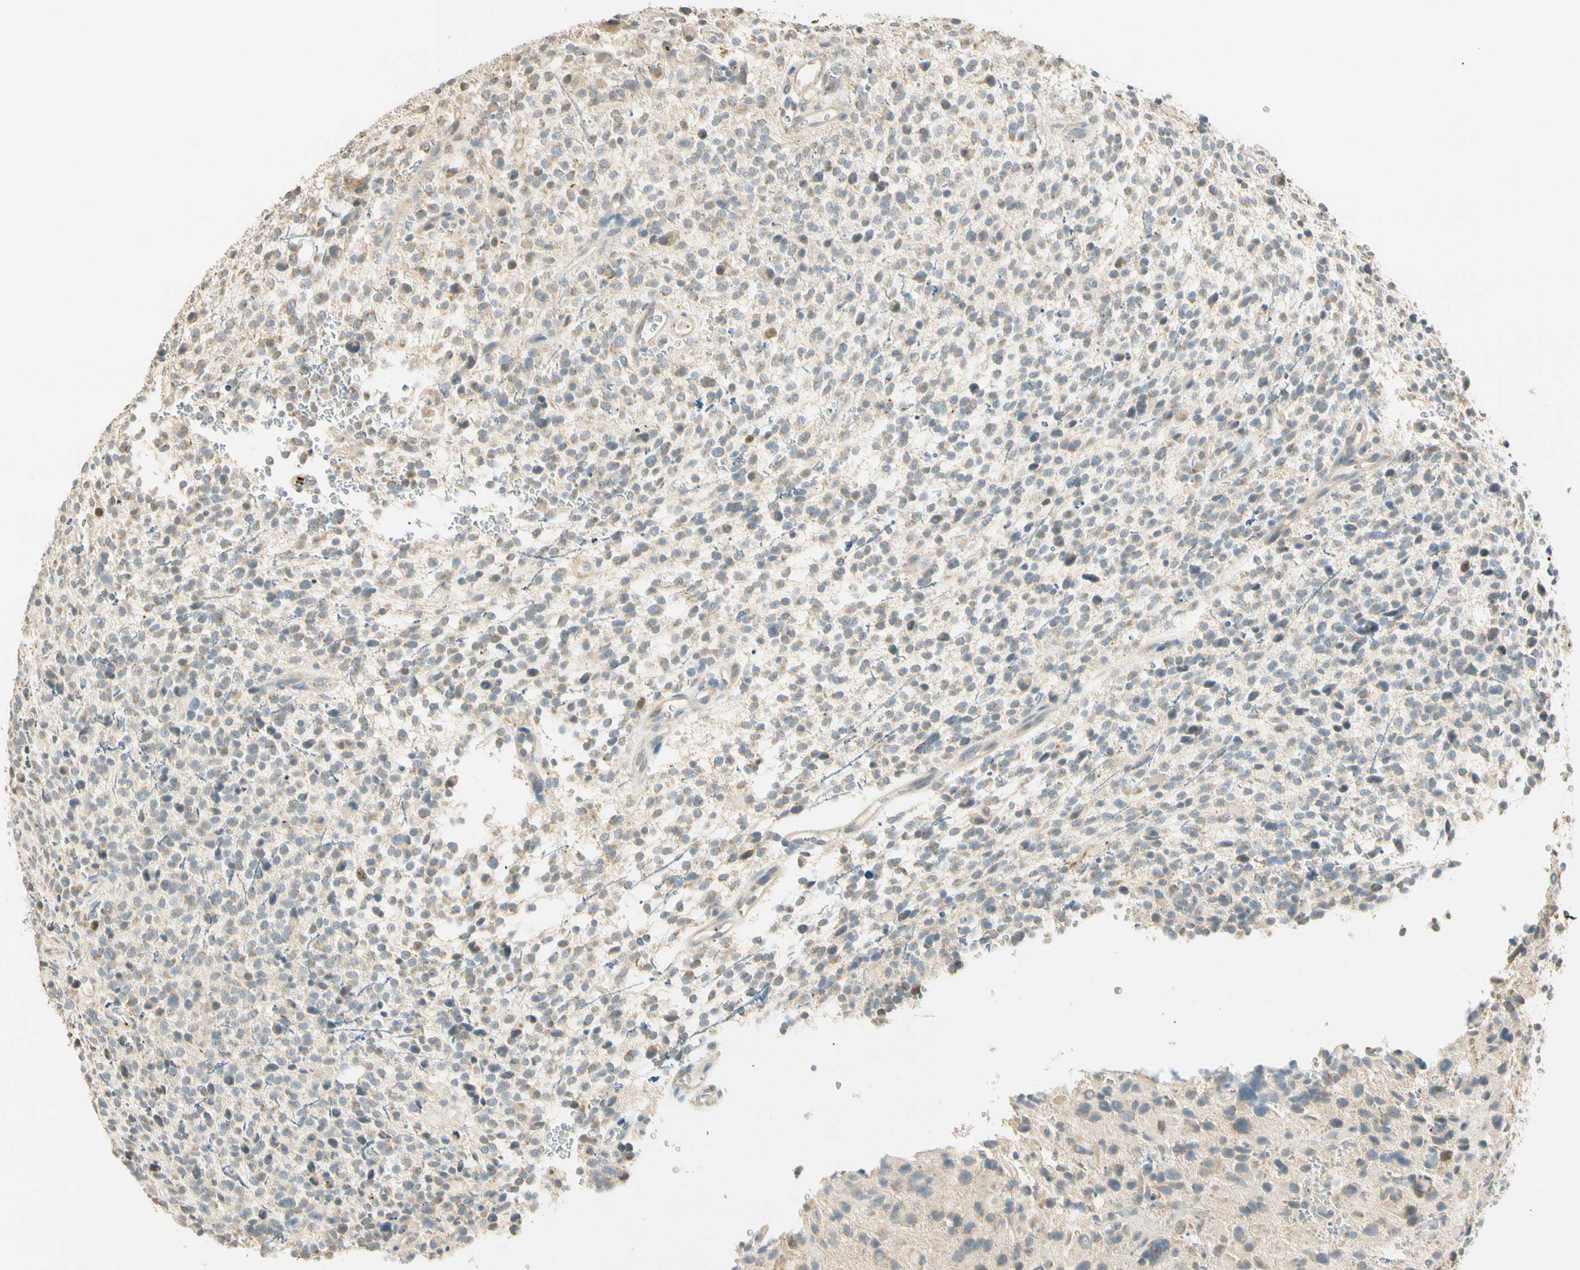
{"staining": {"intensity": "weak", "quantity": "<25%", "location": "cytoplasmic/membranous"}, "tissue": "glioma", "cell_type": "Tumor cells", "image_type": "cancer", "snomed": [{"axis": "morphology", "description": "Glioma, malignant, High grade"}, {"axis": "topography", "description": "Brain"}], "caption": "Human glioma stained for a protein using IHC exhibits no staining in tumor cells.", "gene": "RAD18", "patient": {"sex": "male", "age": 48}}